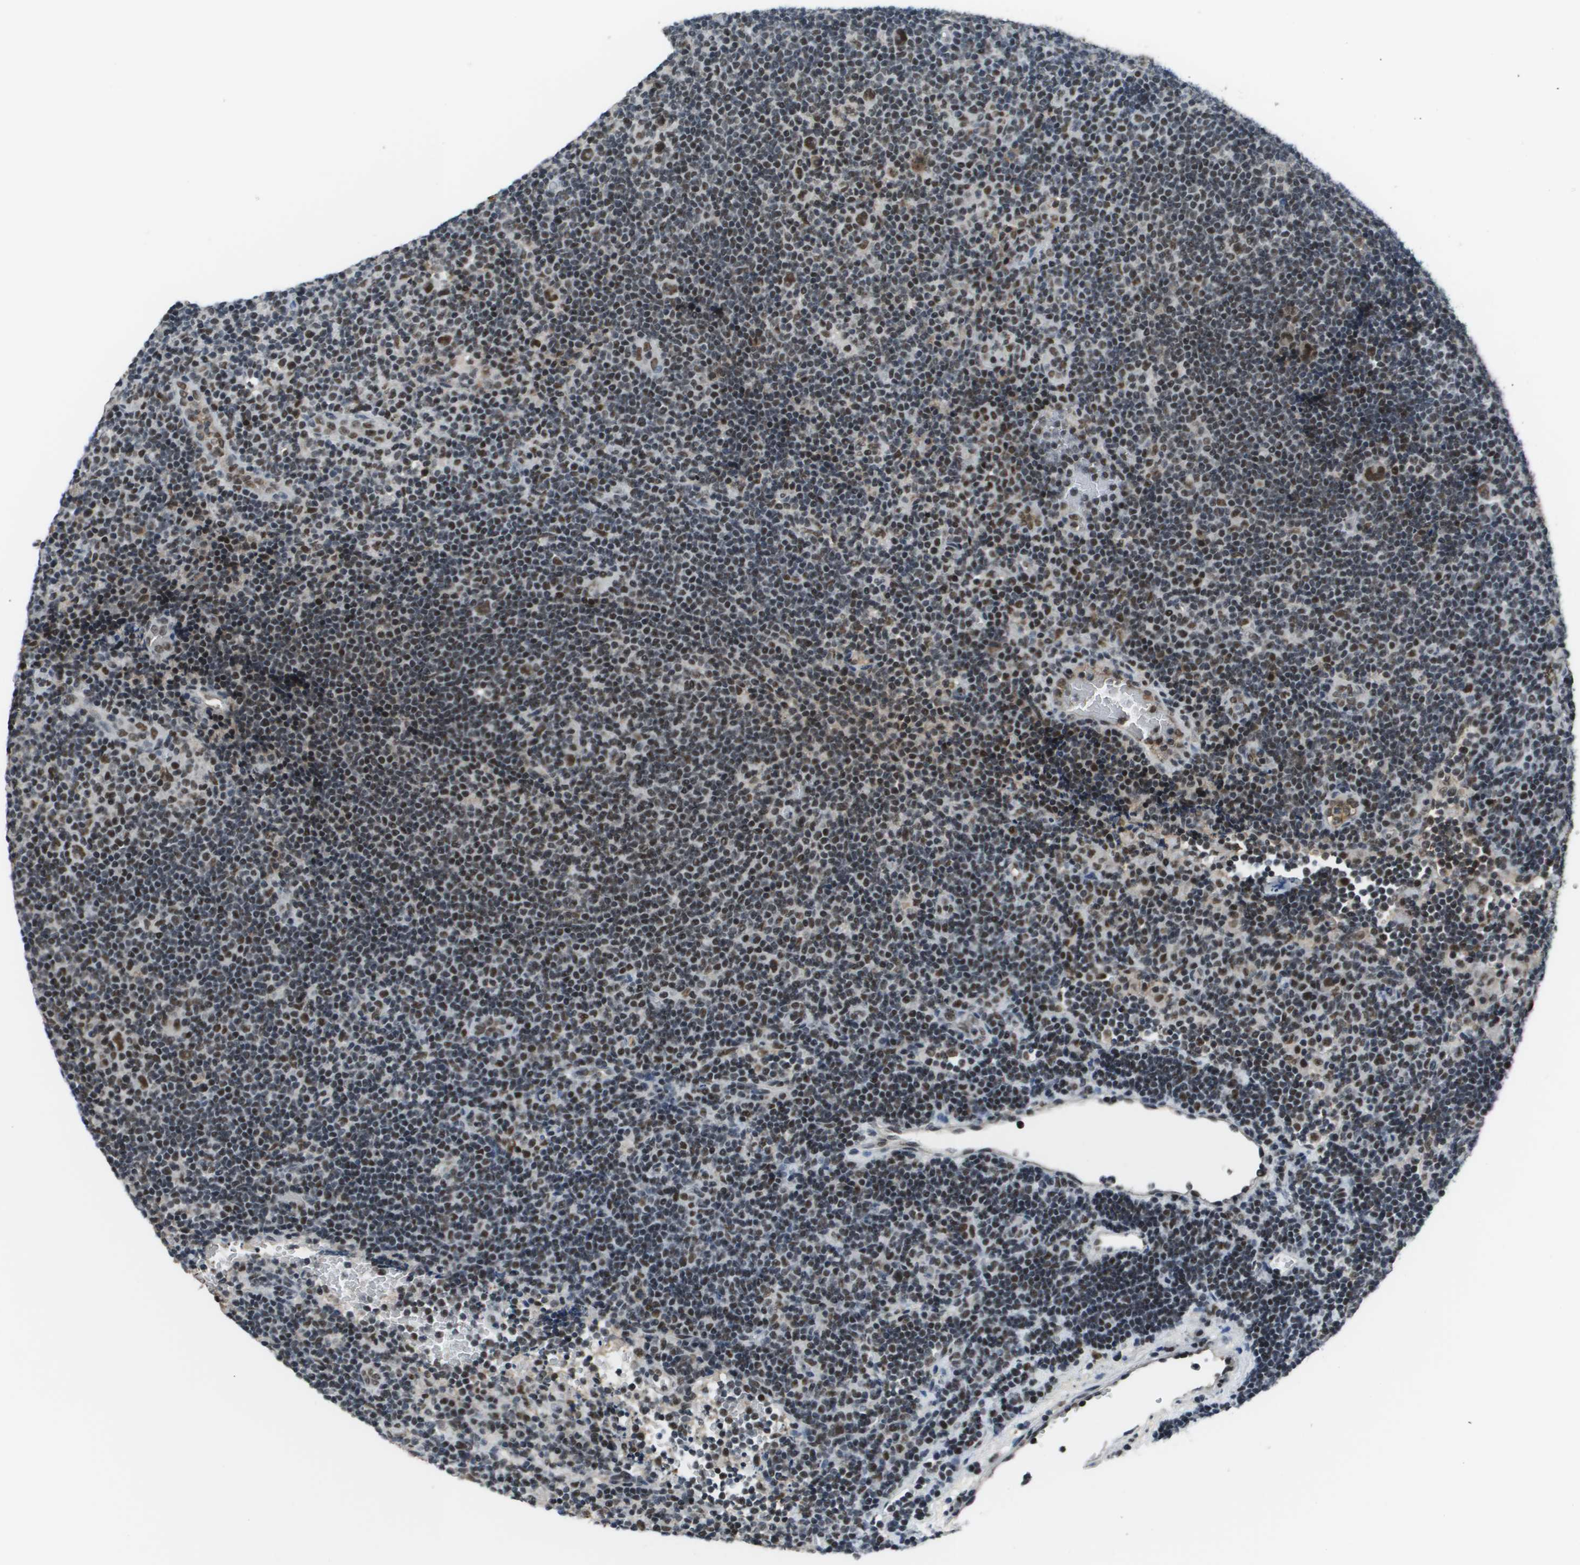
{"staining": {"intensity": "moderate", "quantity": ">75%", "location": "nuclear"}, "tissue": "lymphoma", "cell_type": "Tumor cells", "image_type": "cancer", "snomed": [{"axis": "morphology", "description": "Hodgkin's disease, NOS"}, {"axis": "topography", "description": "Lymph node"}], "caption": "Immunohistochemistry (IHC) (DAB) staining of human Hodgkin's disease displays moderate nuclear protein staining in approximately >75% of tumor cells.", "gene": "THRAP3", "patient": {"sex": "female", "age": 57}}